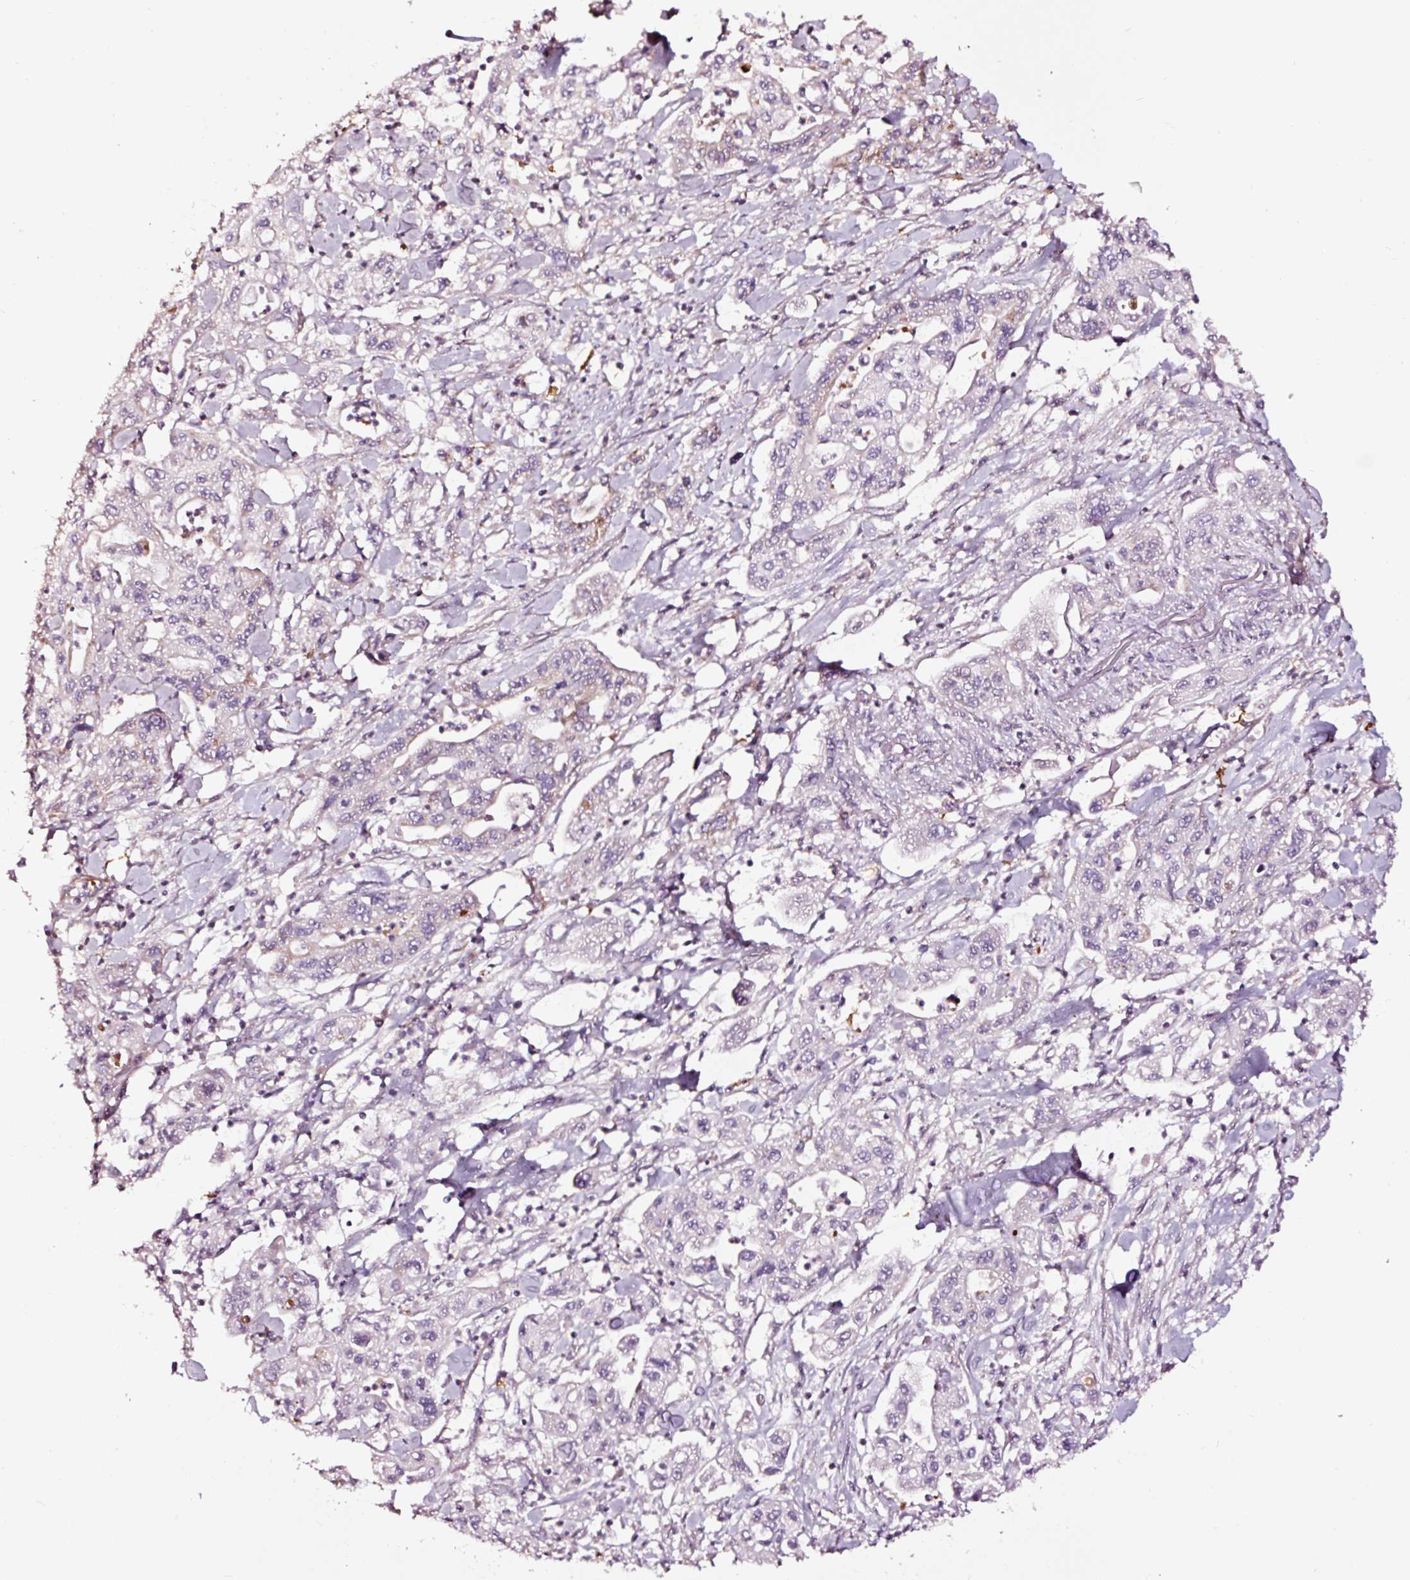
{"staining": {"intensity": "weak", "quantity": "<25%", "location": "cytoplasmic/membranous"}, "tissue": "pancreatic cancer", "cell_type": "Tumor cells", "image_type": "cancer", "snomed": [{"axis": "morphology", "description": "Adenocarcinoma, NOS"}, {"axis": "topography", "description": "Pancreas"}], "caption": "Pancreatic cancer (adenocarcinoma) stained for a protein using IHC exhibits no staining tumor cells.", "gene": "TPM1", "patient": {"sex": "male", "age": 62}}